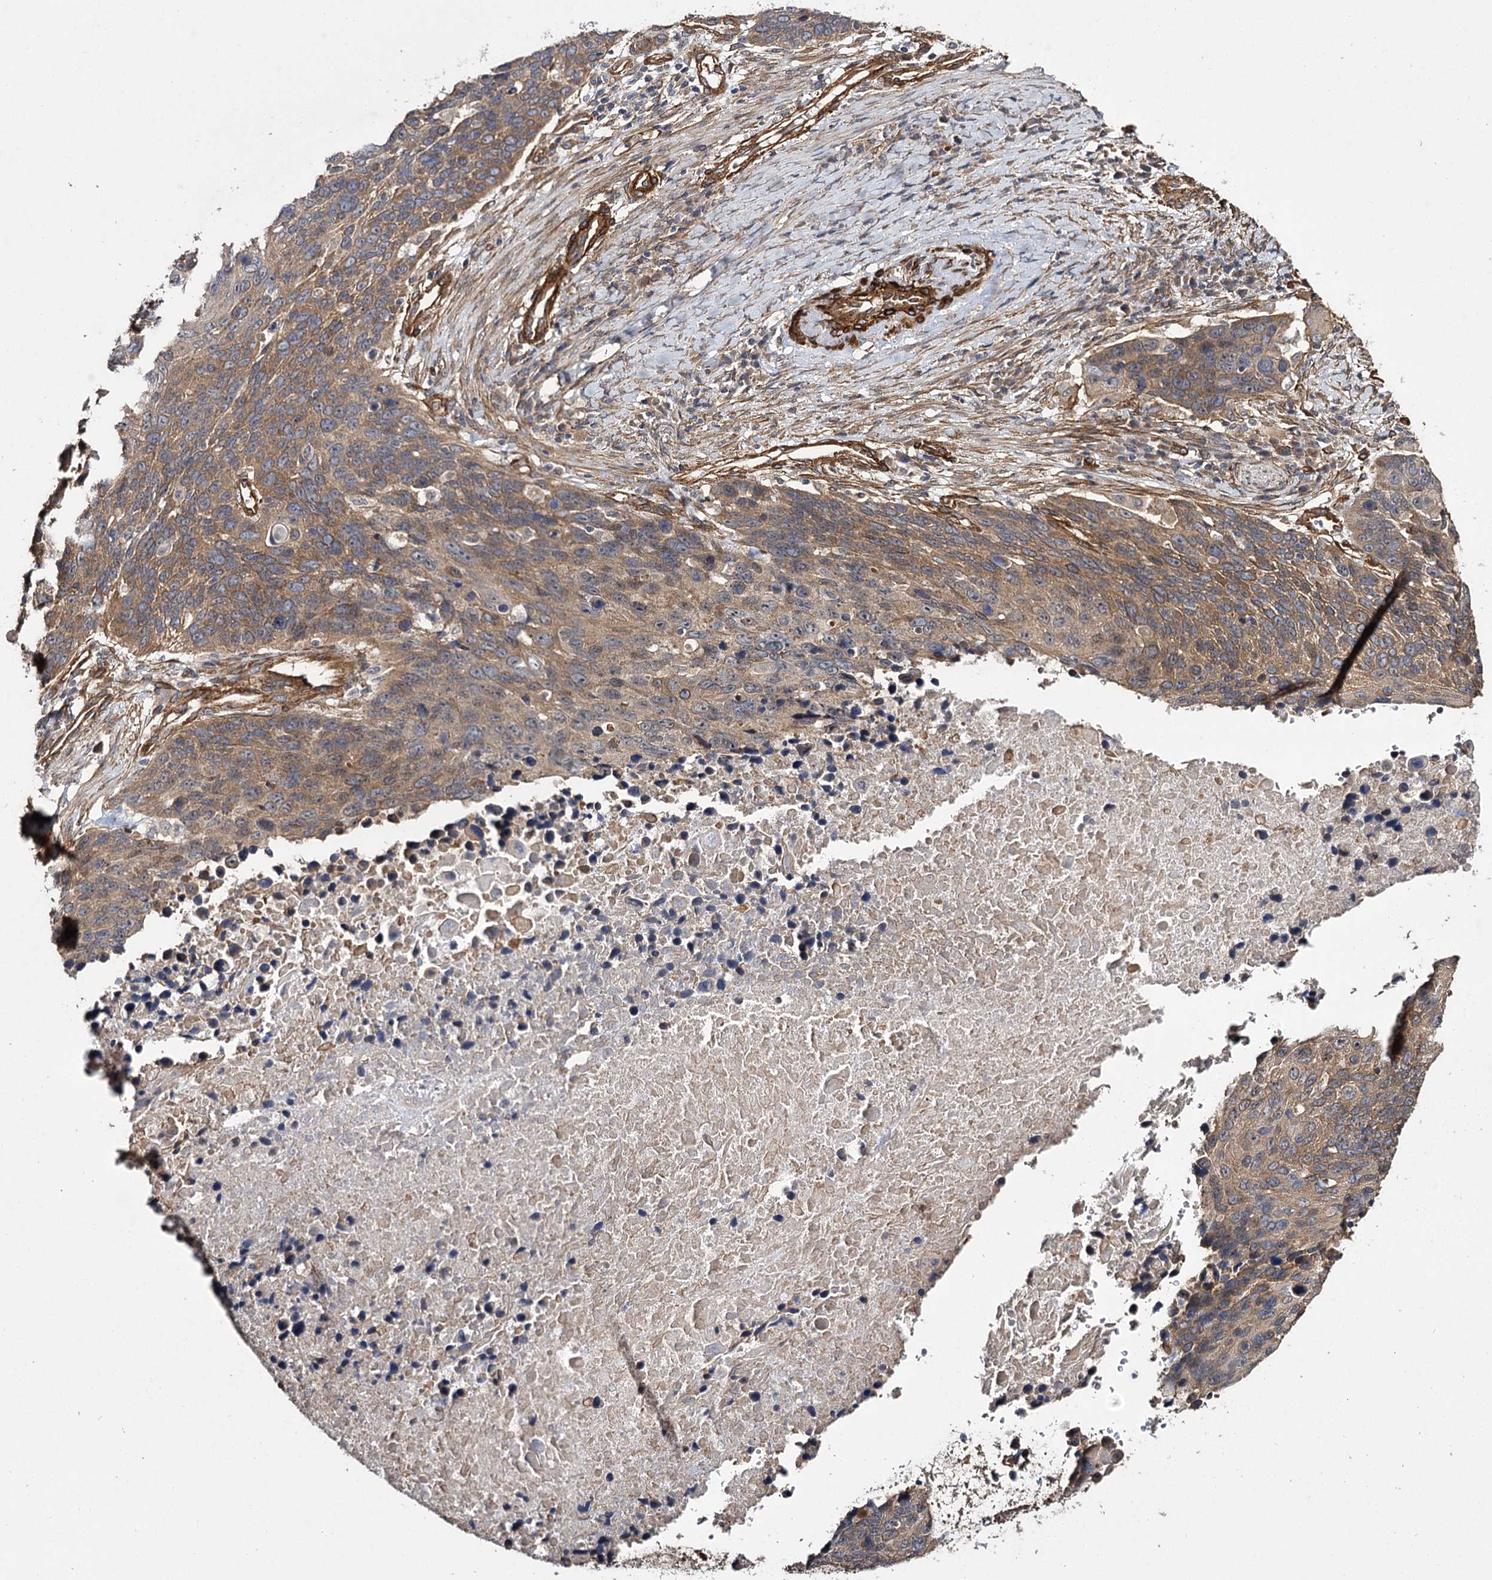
{"staining": {"intensity": "moderate", "quantity": ">75%", "location": "cytoplasmic/membranous"}, "tissue": "lung cancer", "cell_type": "Tumor cells", "image_type": "cancer", "snomed": [{"axis": "morphology", "description": "Normal tissue, NOS"}, {"axis": "morphology", "description": "Squamous cell carcinoma, NOS"}, {"axis": "topography", "description": "Lymph node"}, {"axis": "topography", "description": "Lung"}], "caption": "Immunohistochemical staining of lung cancer (squamous cell carcinoma) reveals medium levels of moderate cytoplasmic/membranous protein expression in approximately >75% of tumor cells.", "gene": "MYO1C", "patient": {"sex": "male", "age": 66}}